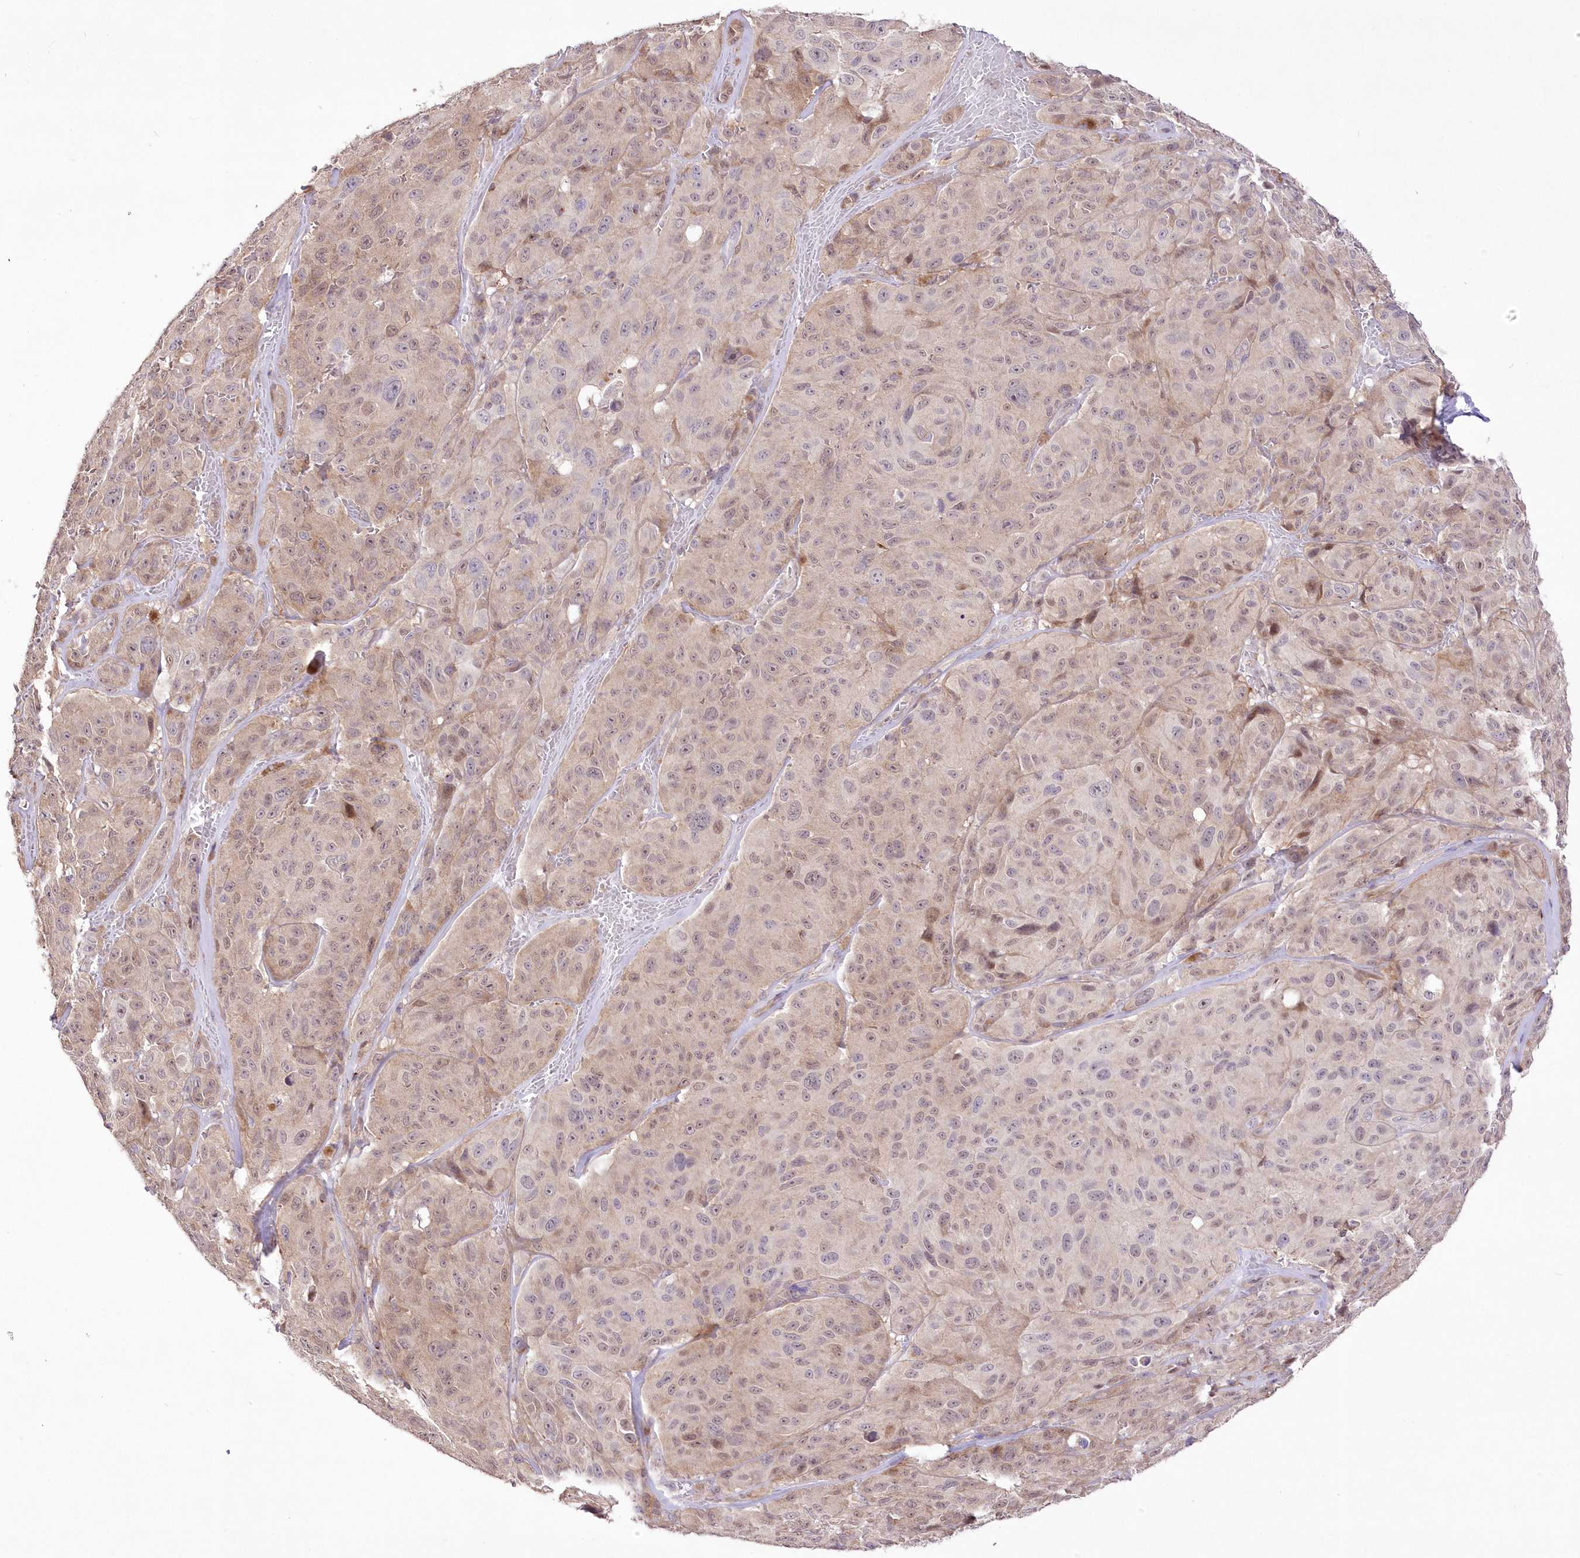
{"staining": {"intensity": "weak", "quantity": ">75%", "location": "cytoplasmic/membranous,nuclear"}, "tissue": "melanoma", "cell_type": "Tumor cells", "image_type": "cancer", "snomed": [{"axis": "morphology", "description": "Malignant melanoma, NOS"}, {"axis": "topography", "description": "Skin"}], "caption": "The micrograph exhibits immunohistochemical staining of malignant melanoma. There is weak cytoplasmic/membranous and nuclear expression is identified in about >75% of tumor cells.", "gene": "FAM241B", "patient": {"sex": "male", "age": 66}}